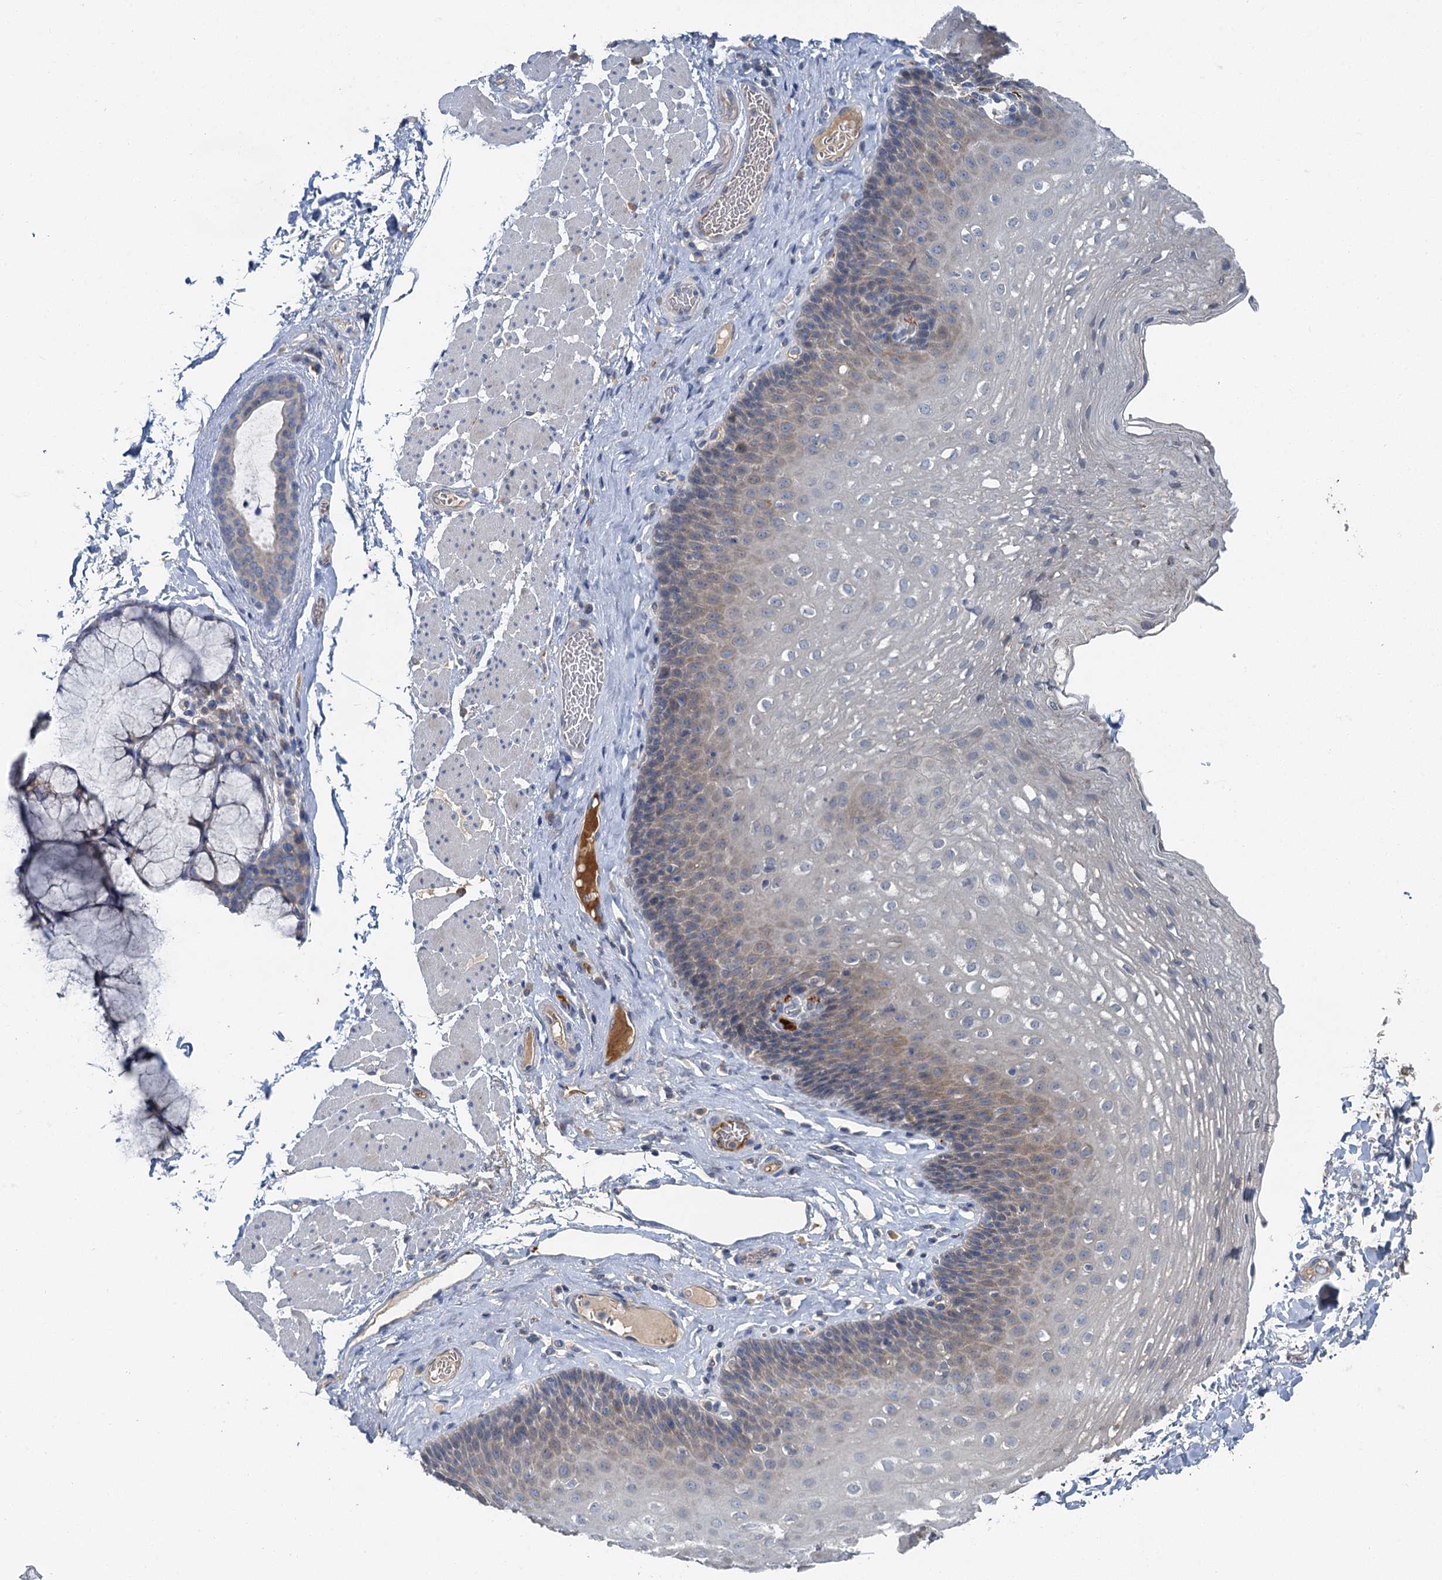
{"staining": {"intensity": "moderate", "quantity": "<25%", "location": "cytoplasmic/membranous"}, "tissue": "esophagus", "cell_type": "Squamous epithelial cells", "image_type": "normal", "snomed": [{"axis": "morphology", "description": "Normal tissue, NOS"}, {"axis": "topography", "description": "Esophagus"}], "caption": "Protein staining of normal esophagus exhibits moderate cytoplasmic/membranous positivity in approximately <25% of squamous epithelial cells.", "gene": "SPINK9", "patient": {"sex": "female", "age": 66}}